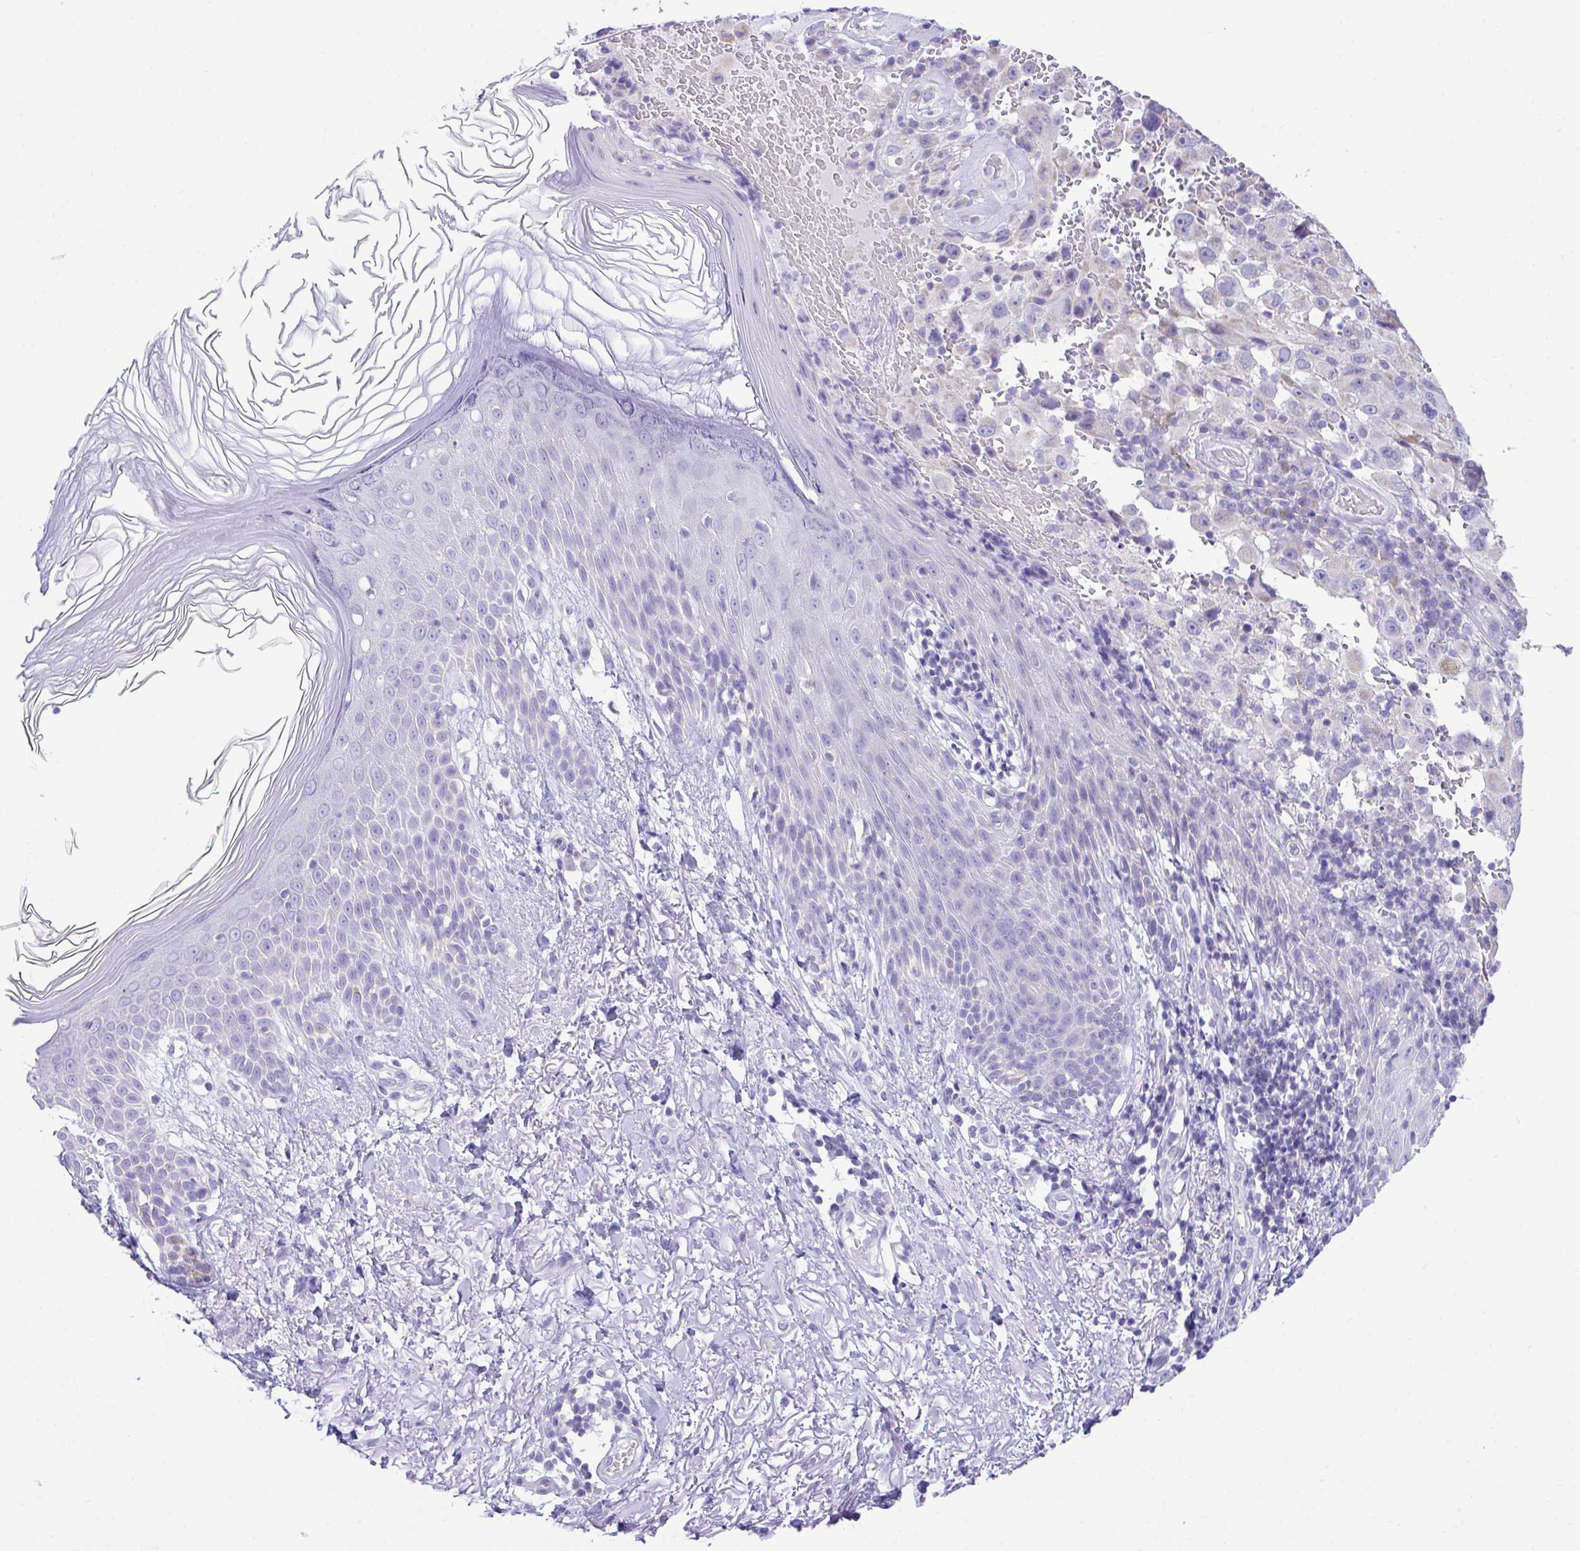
{"staining": {"intensity": "negative", "quantity": "none", "location": "none"}, "tissue": "melanoma", "cell_type": "Tumor cells", "image_type": "cancer", "snomed": [{"axis": "morphology", "description": "Malignant melanoma, NOS"}, {"axis": "topography", "description": "Skin"}], "caption": "This is an immunohistochemistry image of human melanoma. There is no positivity in tumor cells.", "gene": "NLRP8", "patient": {"sex": "female", "age": 71}}